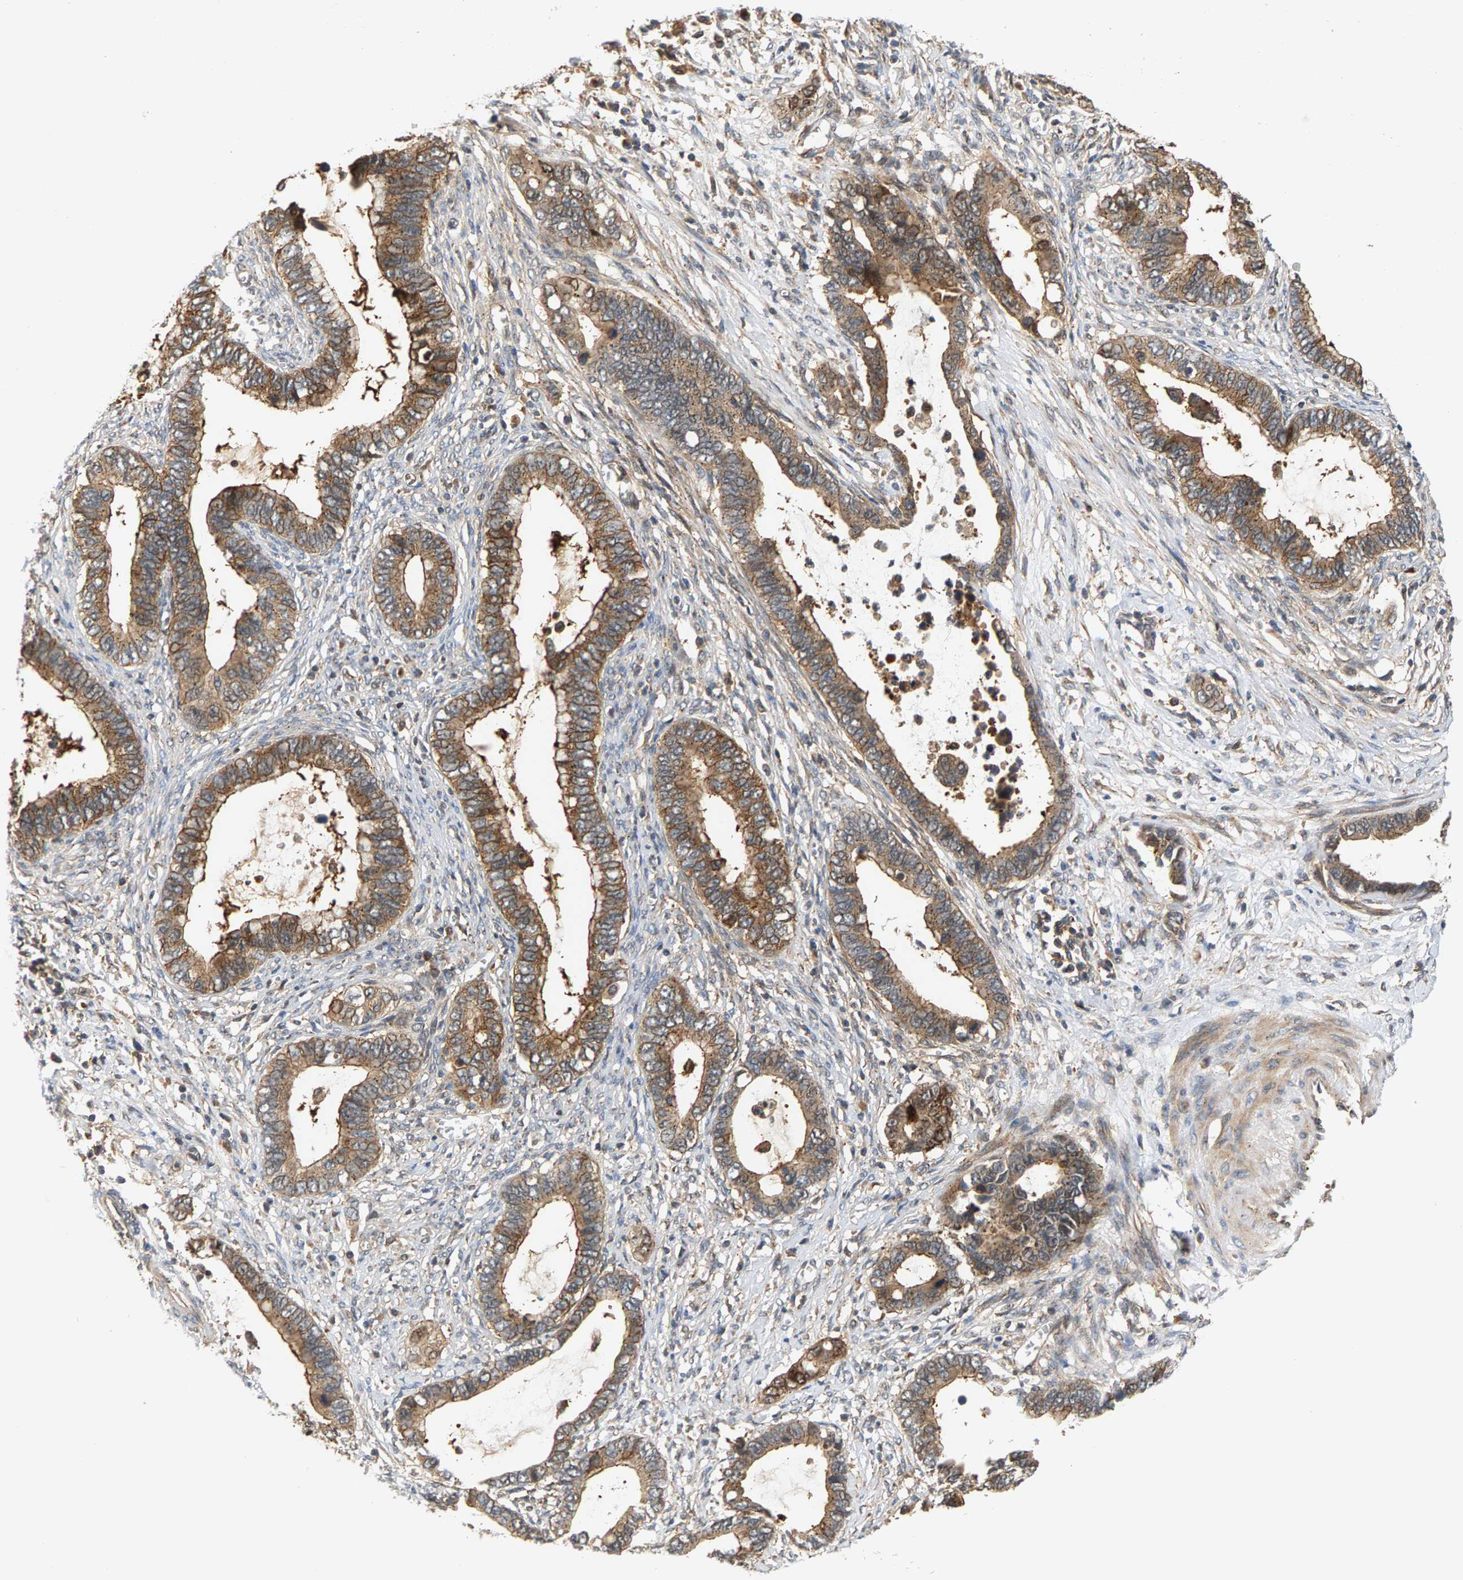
{"staining": {"intensity": "moderate", "quantity": ">75%", "location": "cytoplasmic/membranous"}, "tissue": "cervical cancer", "cell_type": "Tumor cells", "image_type": "cancer", "snomed": [{"axis": "morphology", "description": "Adenocarcinoma, NOS"}, {"axis": "topography", "description": "Cervix"}], "caption": "The micrograph exhibits a brown stain indicating the presence of a protein in the cytoplasmic/membranous of tumor cells in cervical cancer (adenocarcinoma).", "gene": "MAP2K5", "patient": {"sex": "female", "age": 44}}